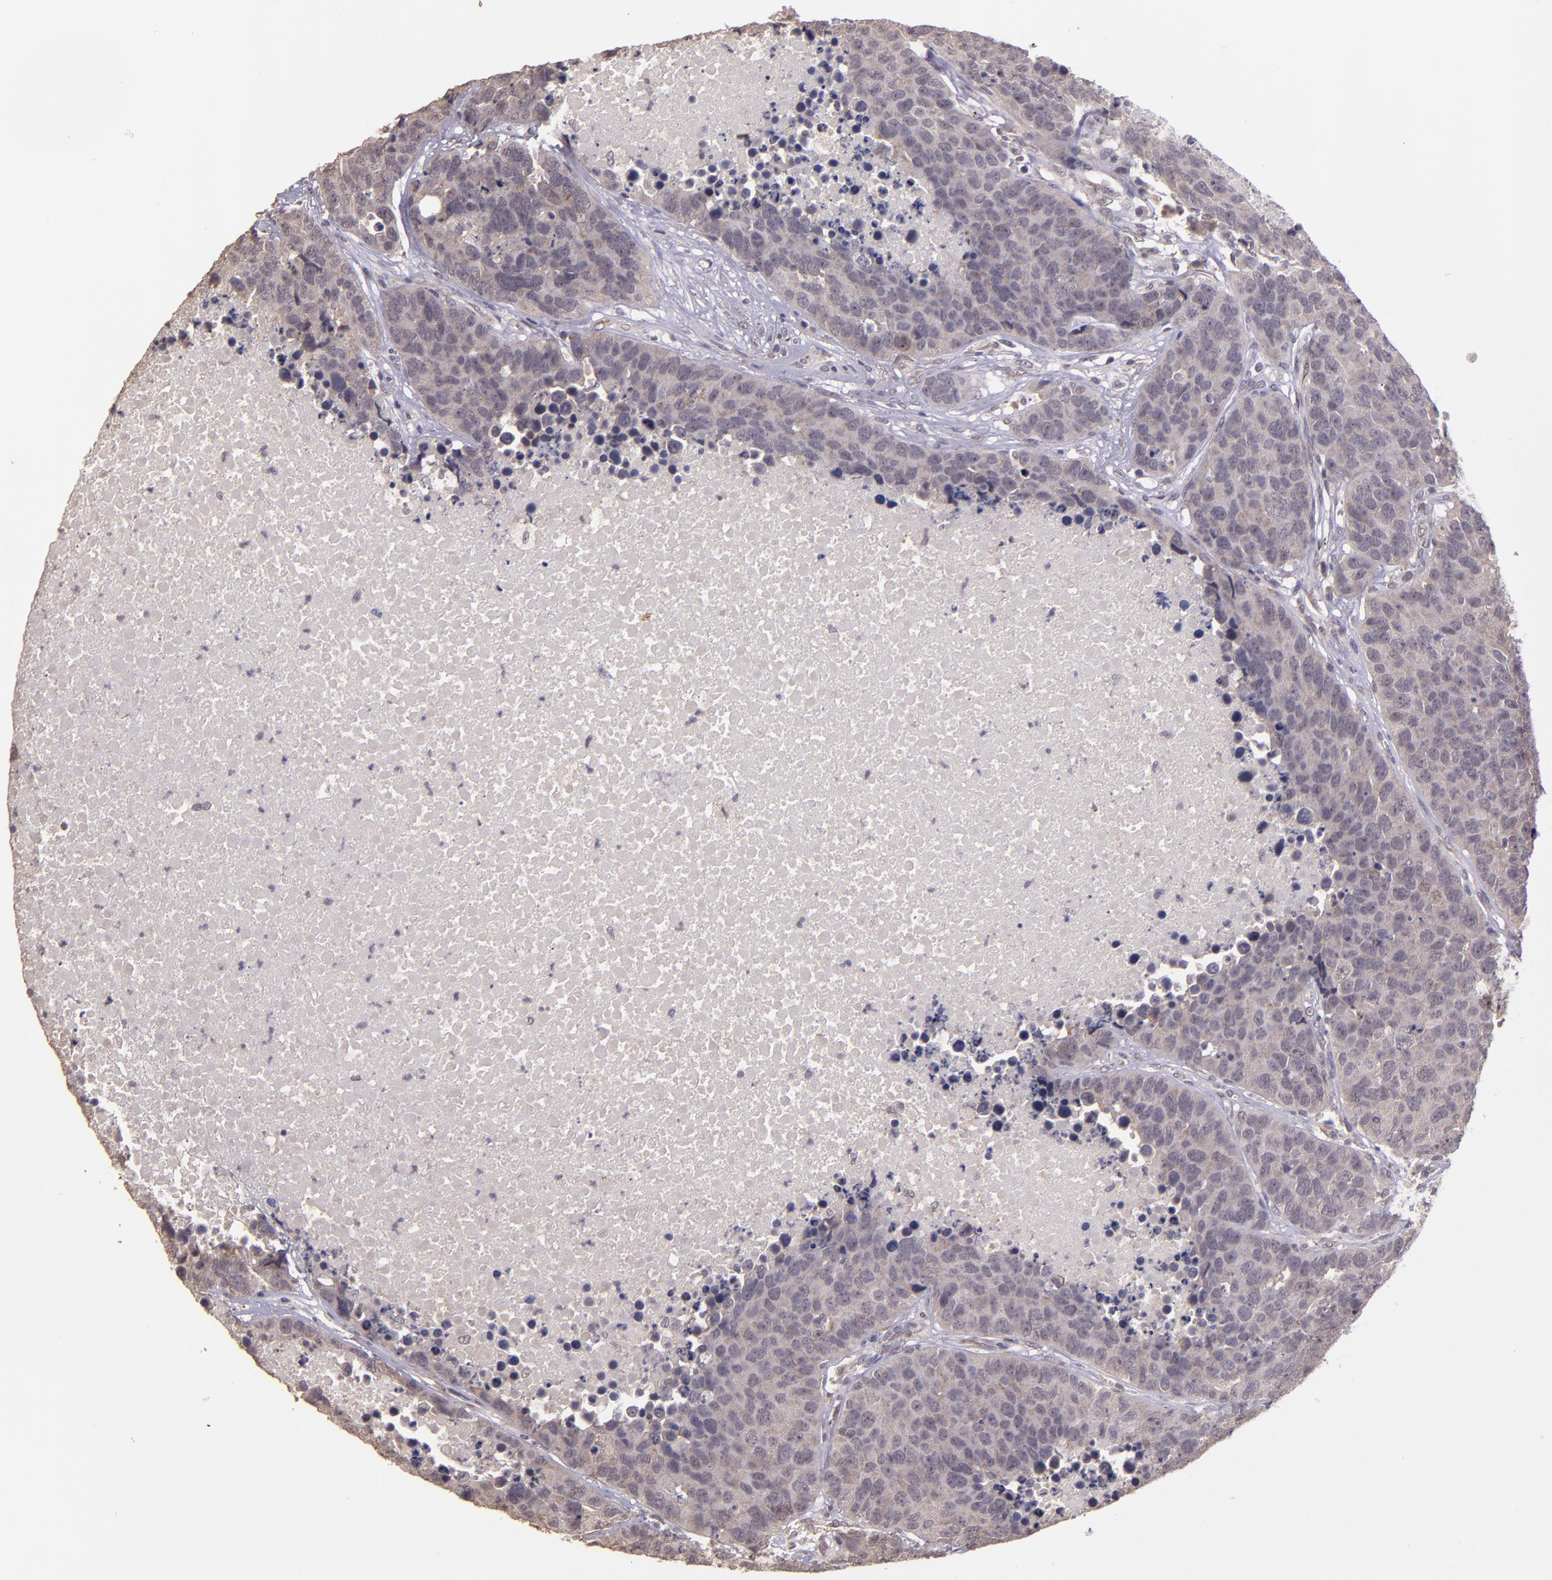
{"staining": {"intensity": "weak", "quantity": ">75%", "location": "cytoplasmic/membranous"}, "tissue": "carcinoid", "cell_type": "Tumor cells", "image_type": "cancer", "snomed": [{"axis": "morphology", "description": "Carcinoid, malignant, NOS"}, {"axis": "topography", "description": "Lung"}], "caption": "Carcinoid tissue reveals weak cytoplasmic/membranous staining in about >75% of tumor cells", "gene": "TAF7L", "patient": {"sex": "male", "age": 60}}